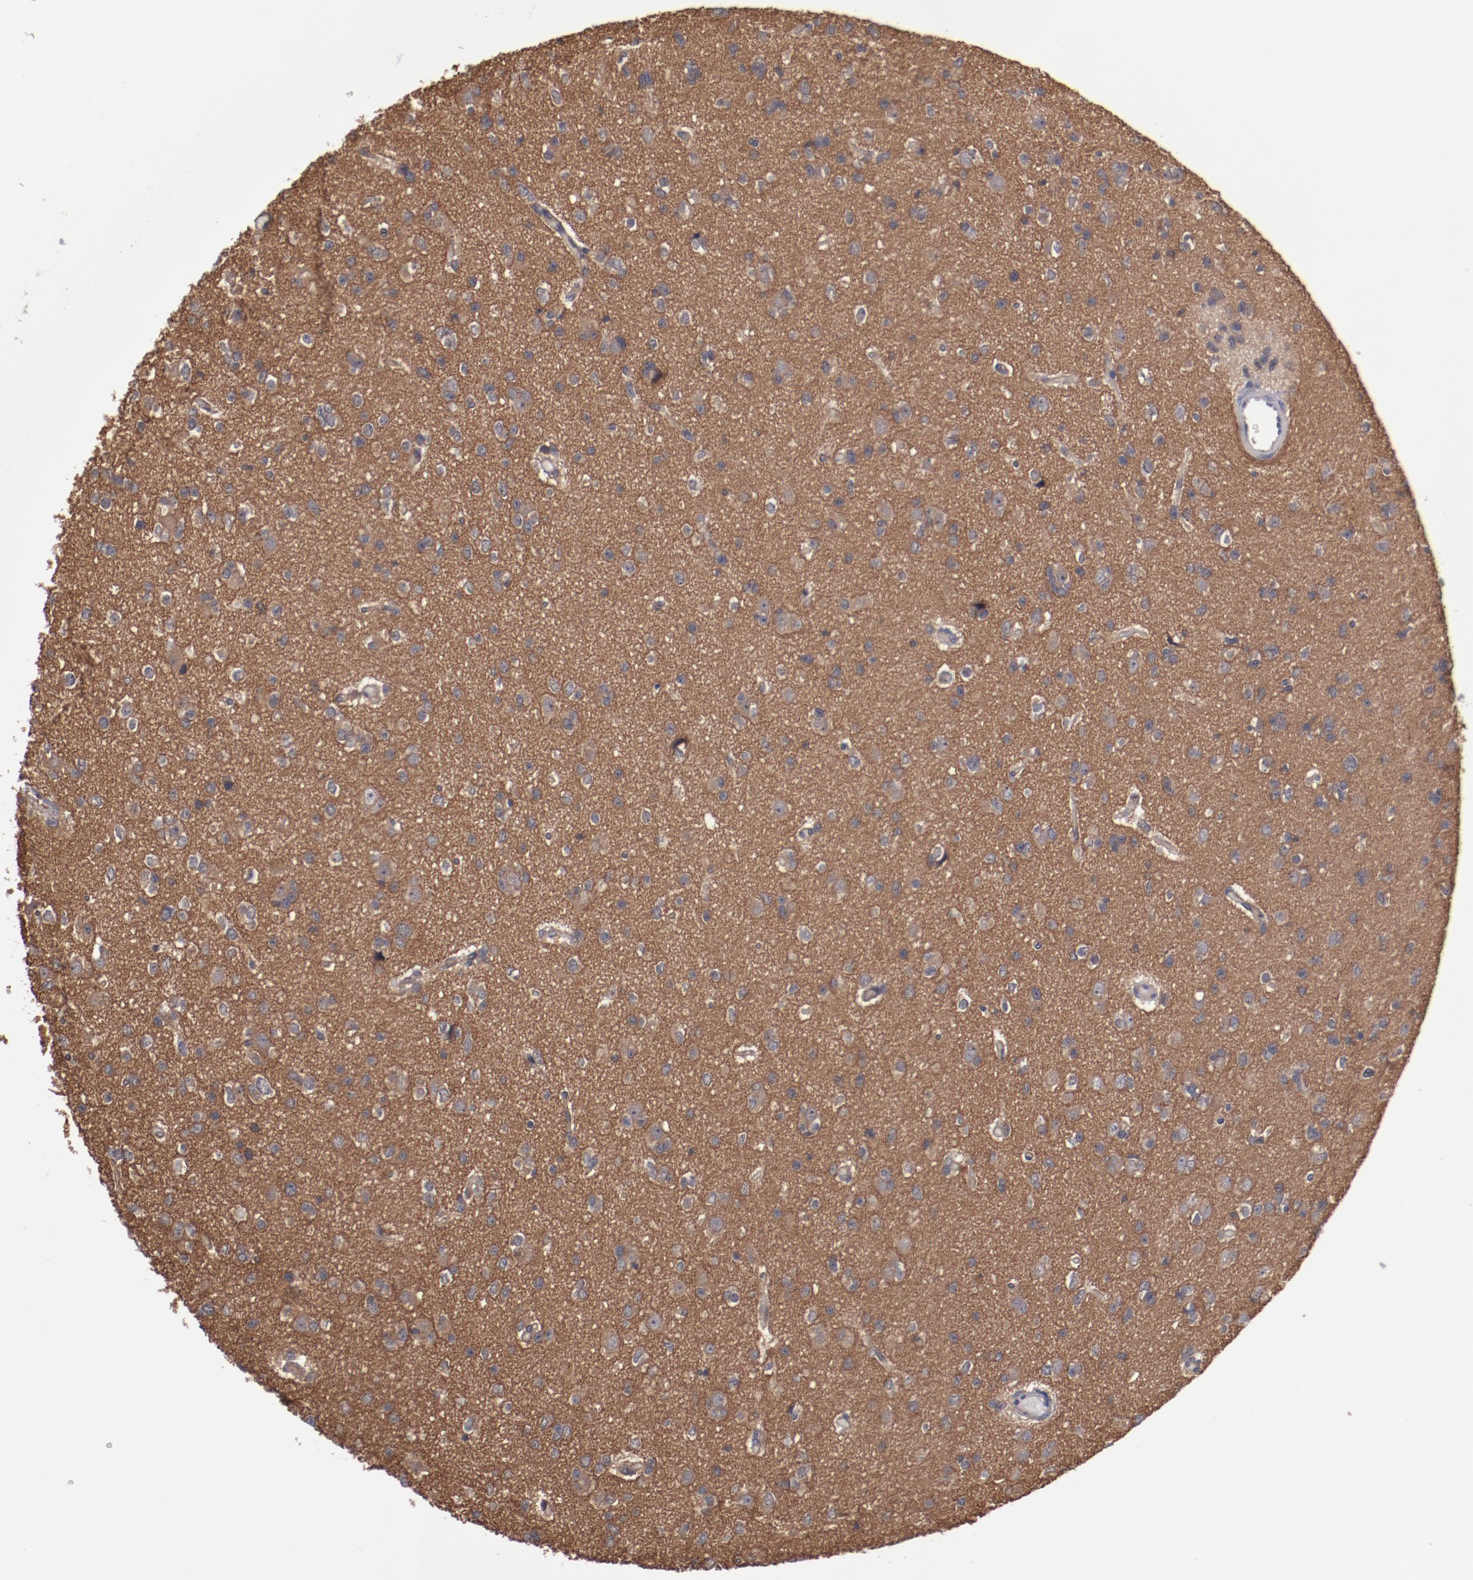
{"staining": {"intensity": "weak", "quantity": "<25%", "location": "cytoplasmic/membranous"}, "tissue": "glioma", "cell_type": "Tumor cells", "image_type": "cancer", "snomed": [{"axis": "morphology", "description": "Glioma, malignant, Low grade"}, {"axis": "topography", "description": "Brain"}], "caption": "The histopathology image exhibits no staining of tumor cells in malignant low-grade glioma.", "gene": "DNAAF2", "patient": {"sex": "male", "age": 42}}